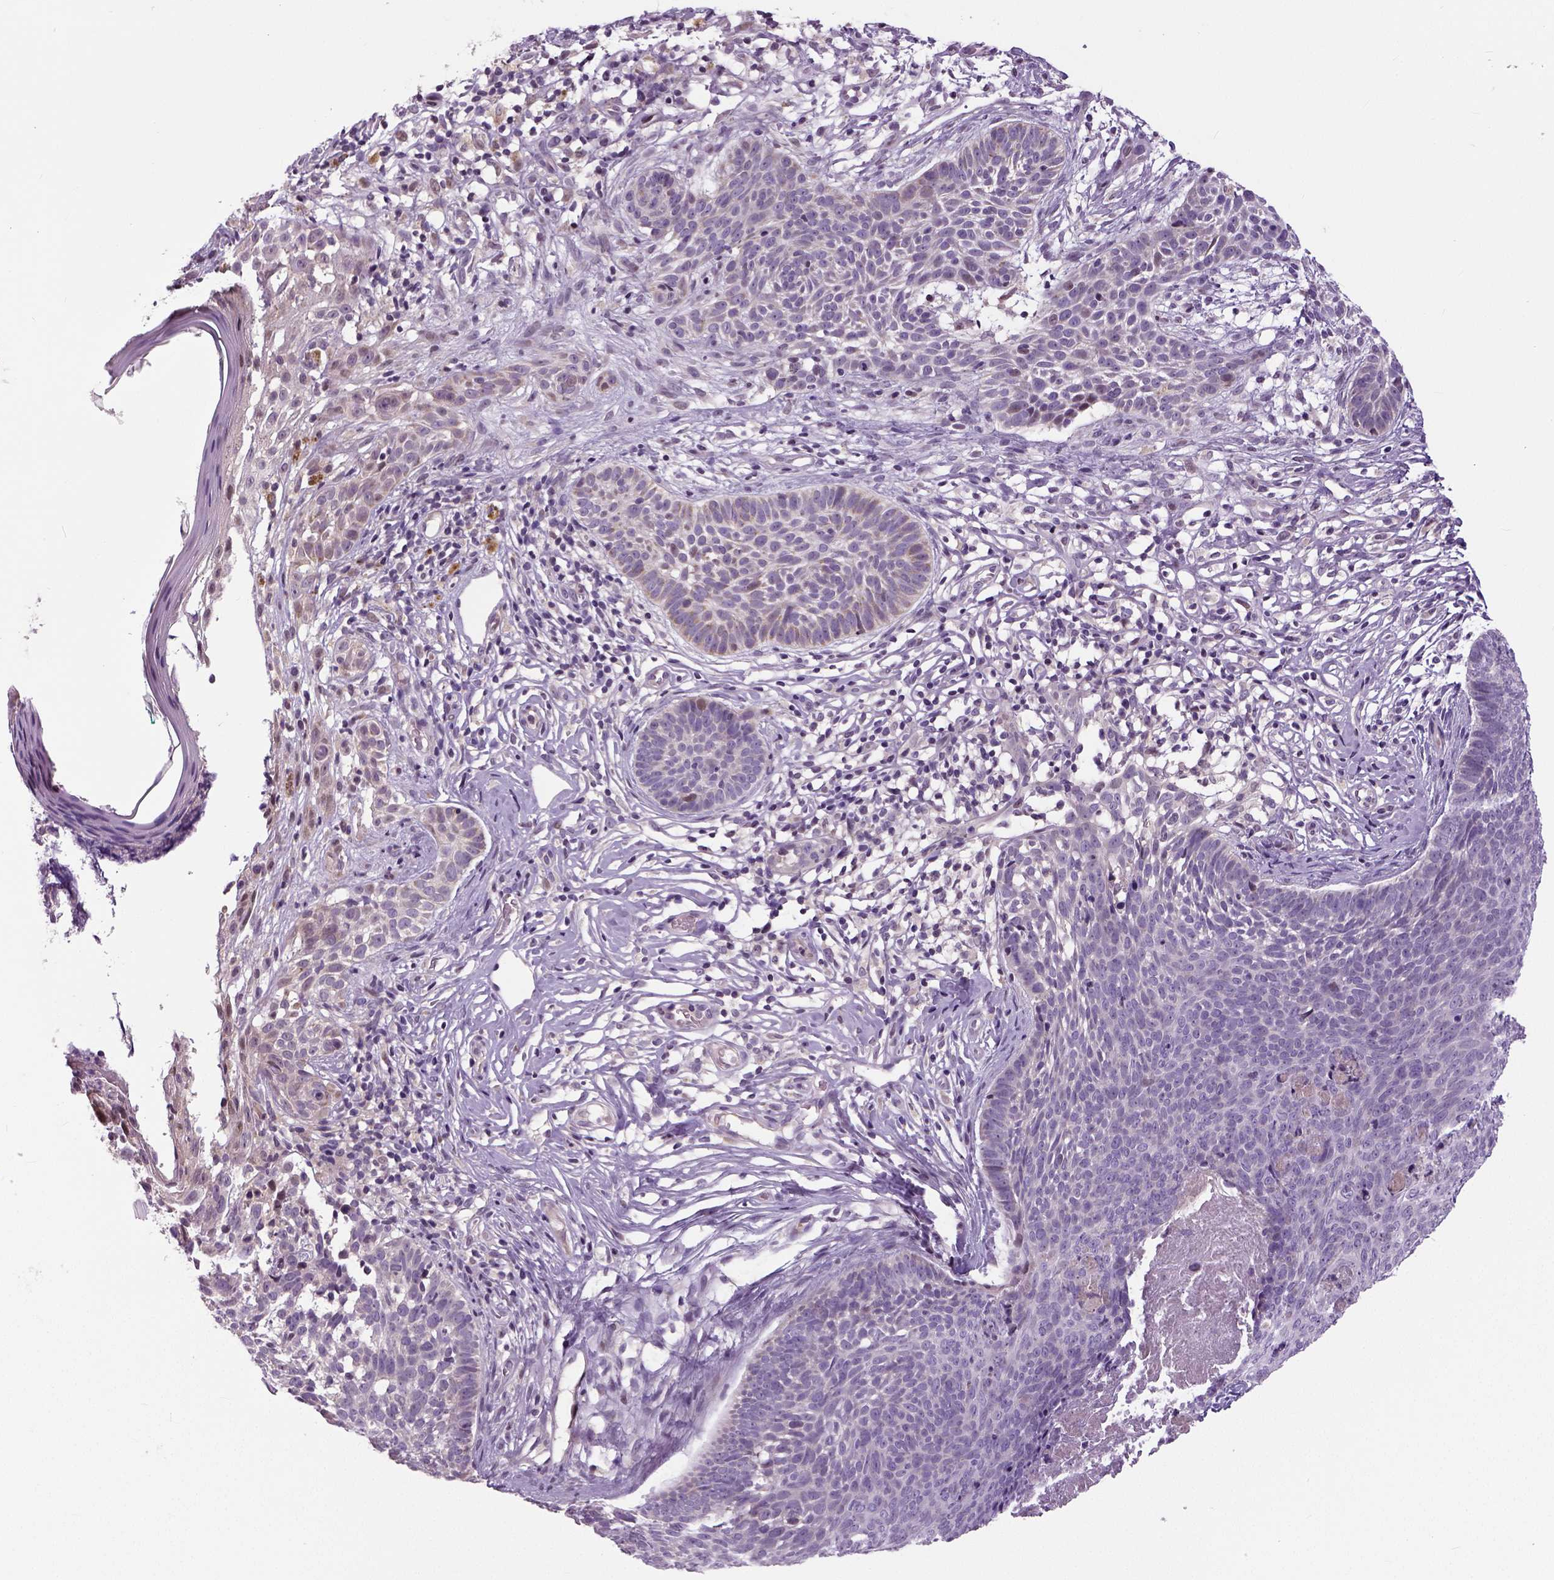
{"staining": {"intensity": "negative", "quantity": "none", "location": "none"}, "tissue": "skin cancer", "cell_type": "Tumor cells", "image_type": "cancer", "snomed": [{"axis": "morphology", "description": "Basal cell carcinoma"}, {"axis": "topography", "description": "Skin"}], "caption": "A micrograph of human skin basal cell carcinoma is negative for staining in tumor cells. Nuclei are stained in blue.", "gene": "NECAB1", "patient": {"sex": "male", "age": 85}}